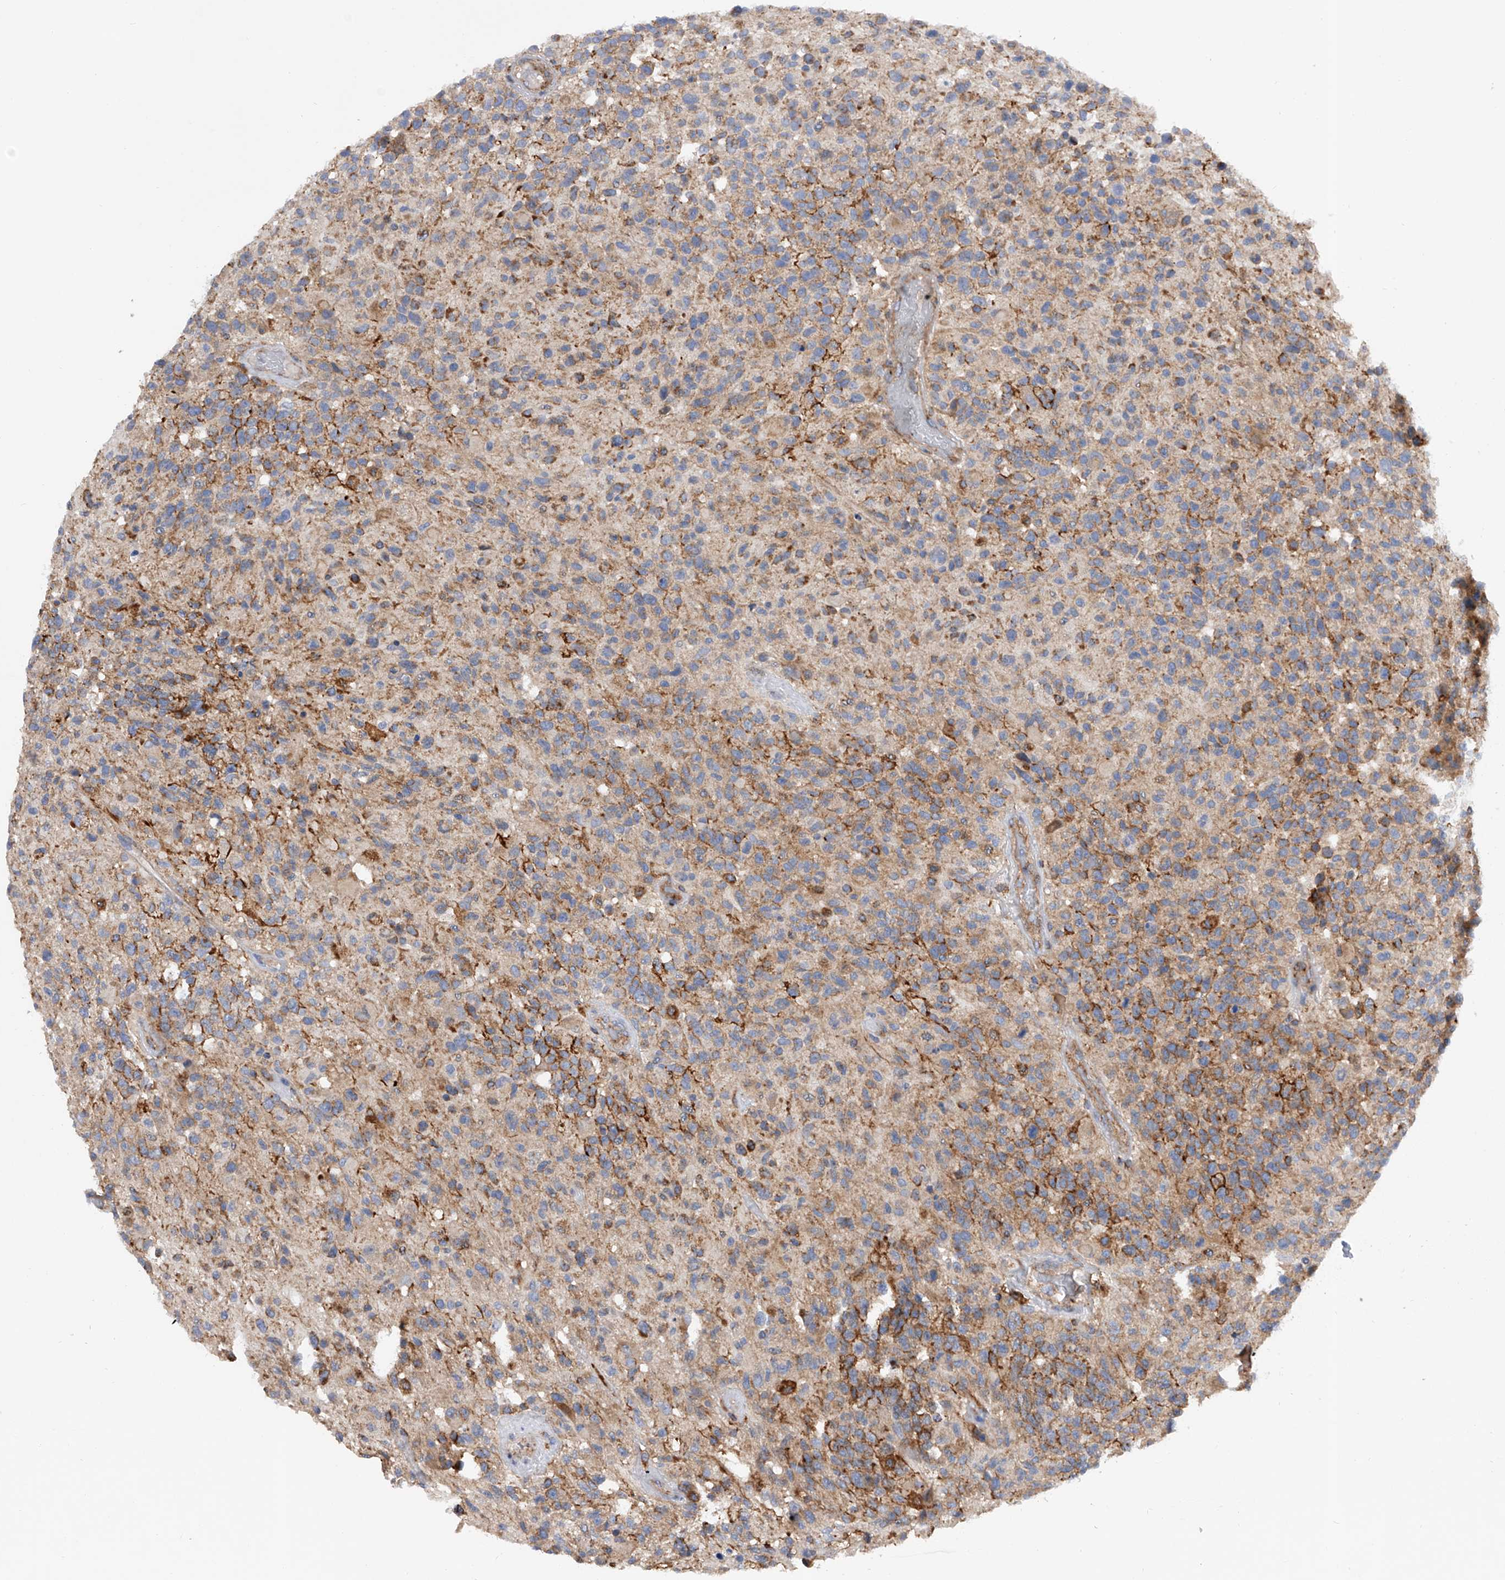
{"staining": {"intensity": "moderate", "quantity": "<25%", "location": "cytoplasmic/membranous"}, "tissue": "glioma", "cell_type": "Tumor cells", "image_type": "cancer", "snomed": [{"axis": "morphology", "description": "Glioma, malignant, High grade"}, {"axis": "morphology", "description": "Glioblastoma, NOS"}, {"axis": "topography", "description": "Brain"}], "caption": "Glioma stained for a protein displays moderate cytoplasmic/membranous positivity in tumor cells. (brown staining indicates protein expression, while blue staining denotes nuclei).", "gene": "PDSS2", "patient": {"sex": "male", "age": 60}}